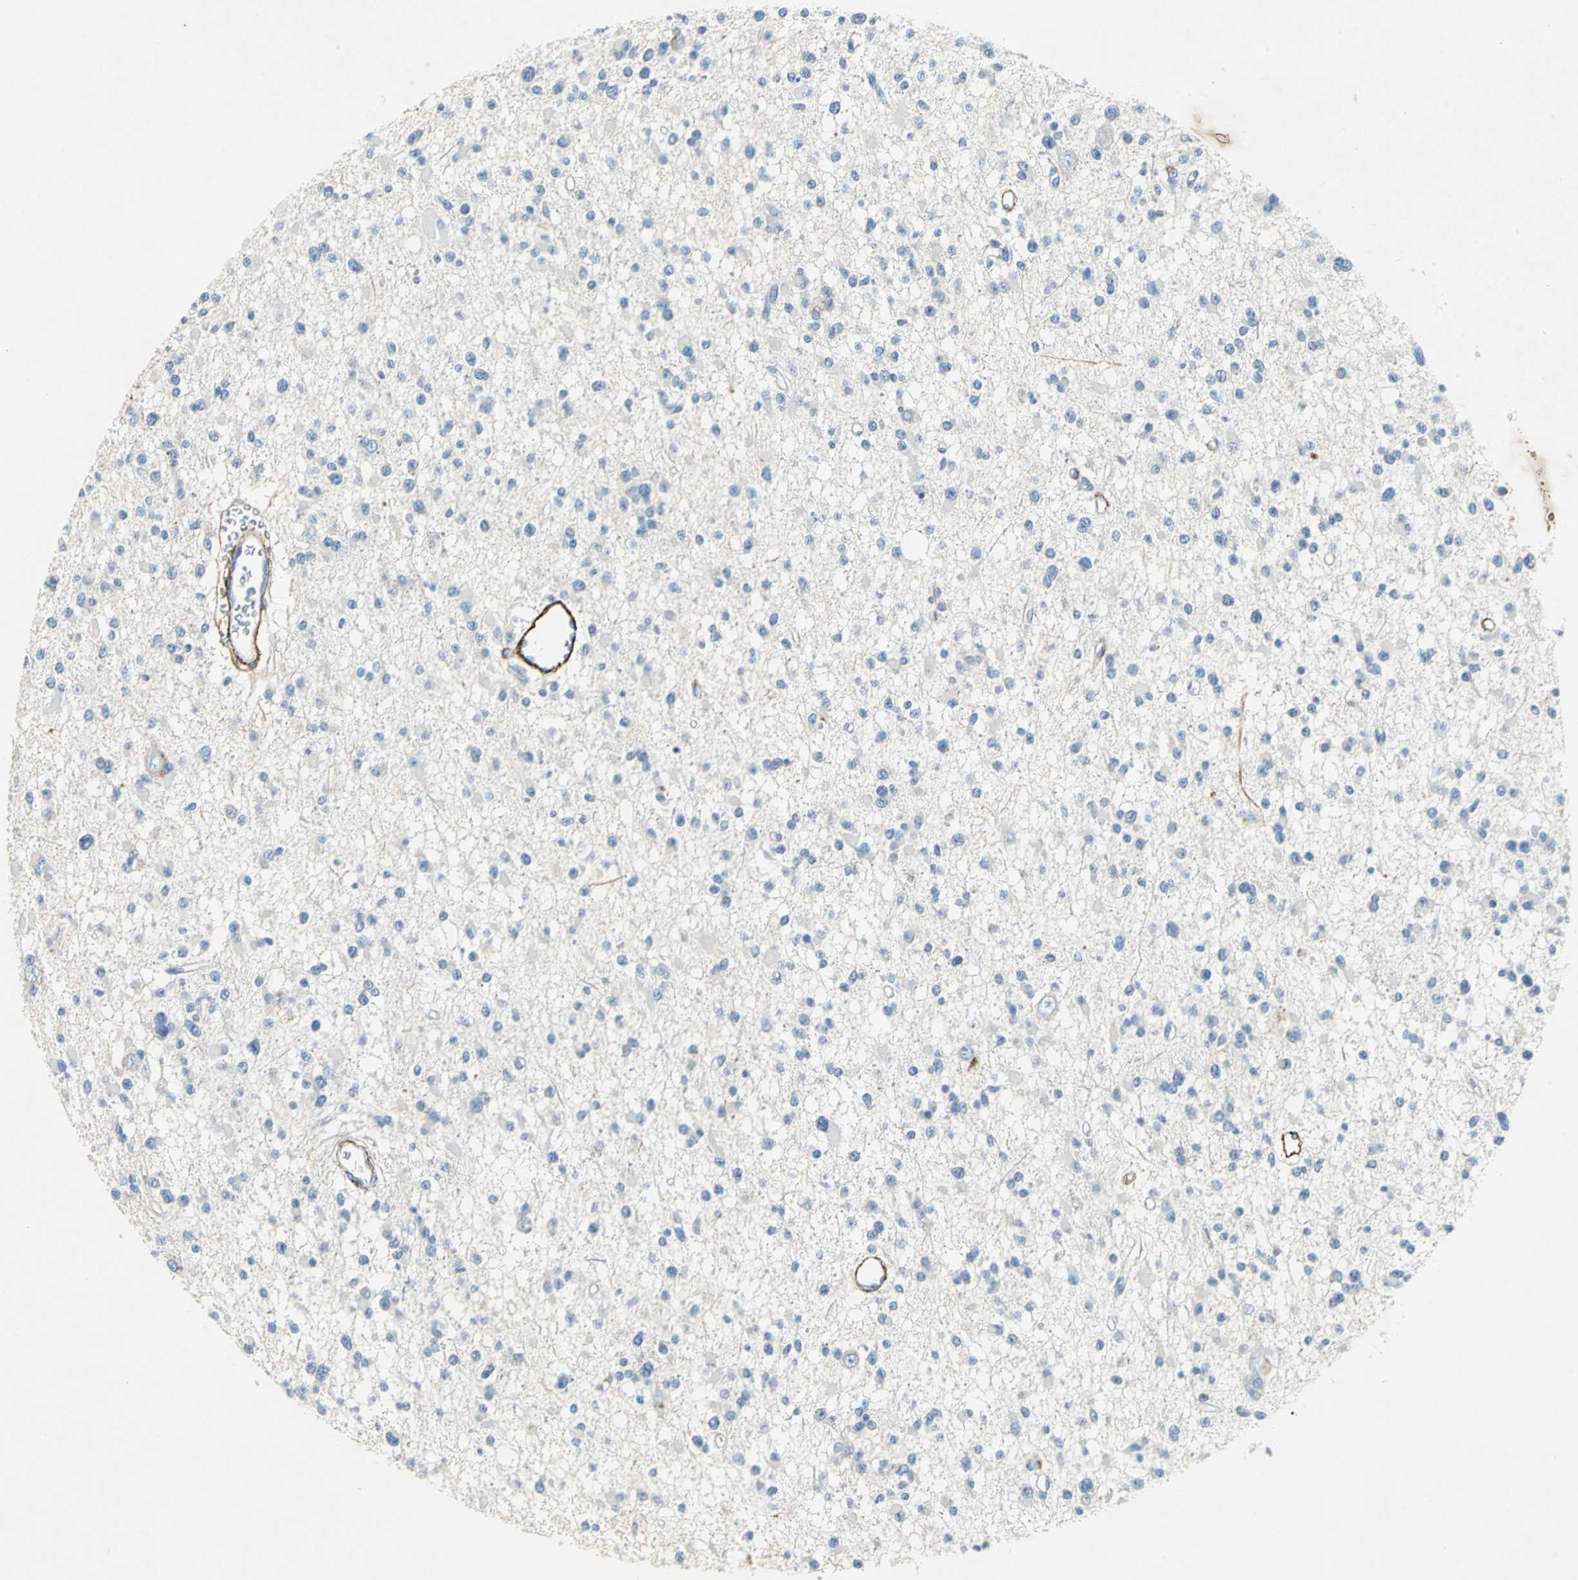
{"staining": {"intensity": "negative", "quantity": "none", "location": "none"}, "tissue": "glioma", "cell_type": "Tumor cells", "image_type": "cancer", "snomed": [{"axis": "morphology", "description": "Glioma, malignant, Low grade"}, {"axis": "topography", "description": "Brain"}], "caption": "Glioma was stained to show a protein in brown. There is no significant positivity in tumor cells. The staining was performed using DAB to visualize the protein expression in brown, while the nuclei were stained in blue with hematoxylin (Magnification: 20x).", "gene": "EFNB3", "patient": {"sex": "female", "age": 22}}